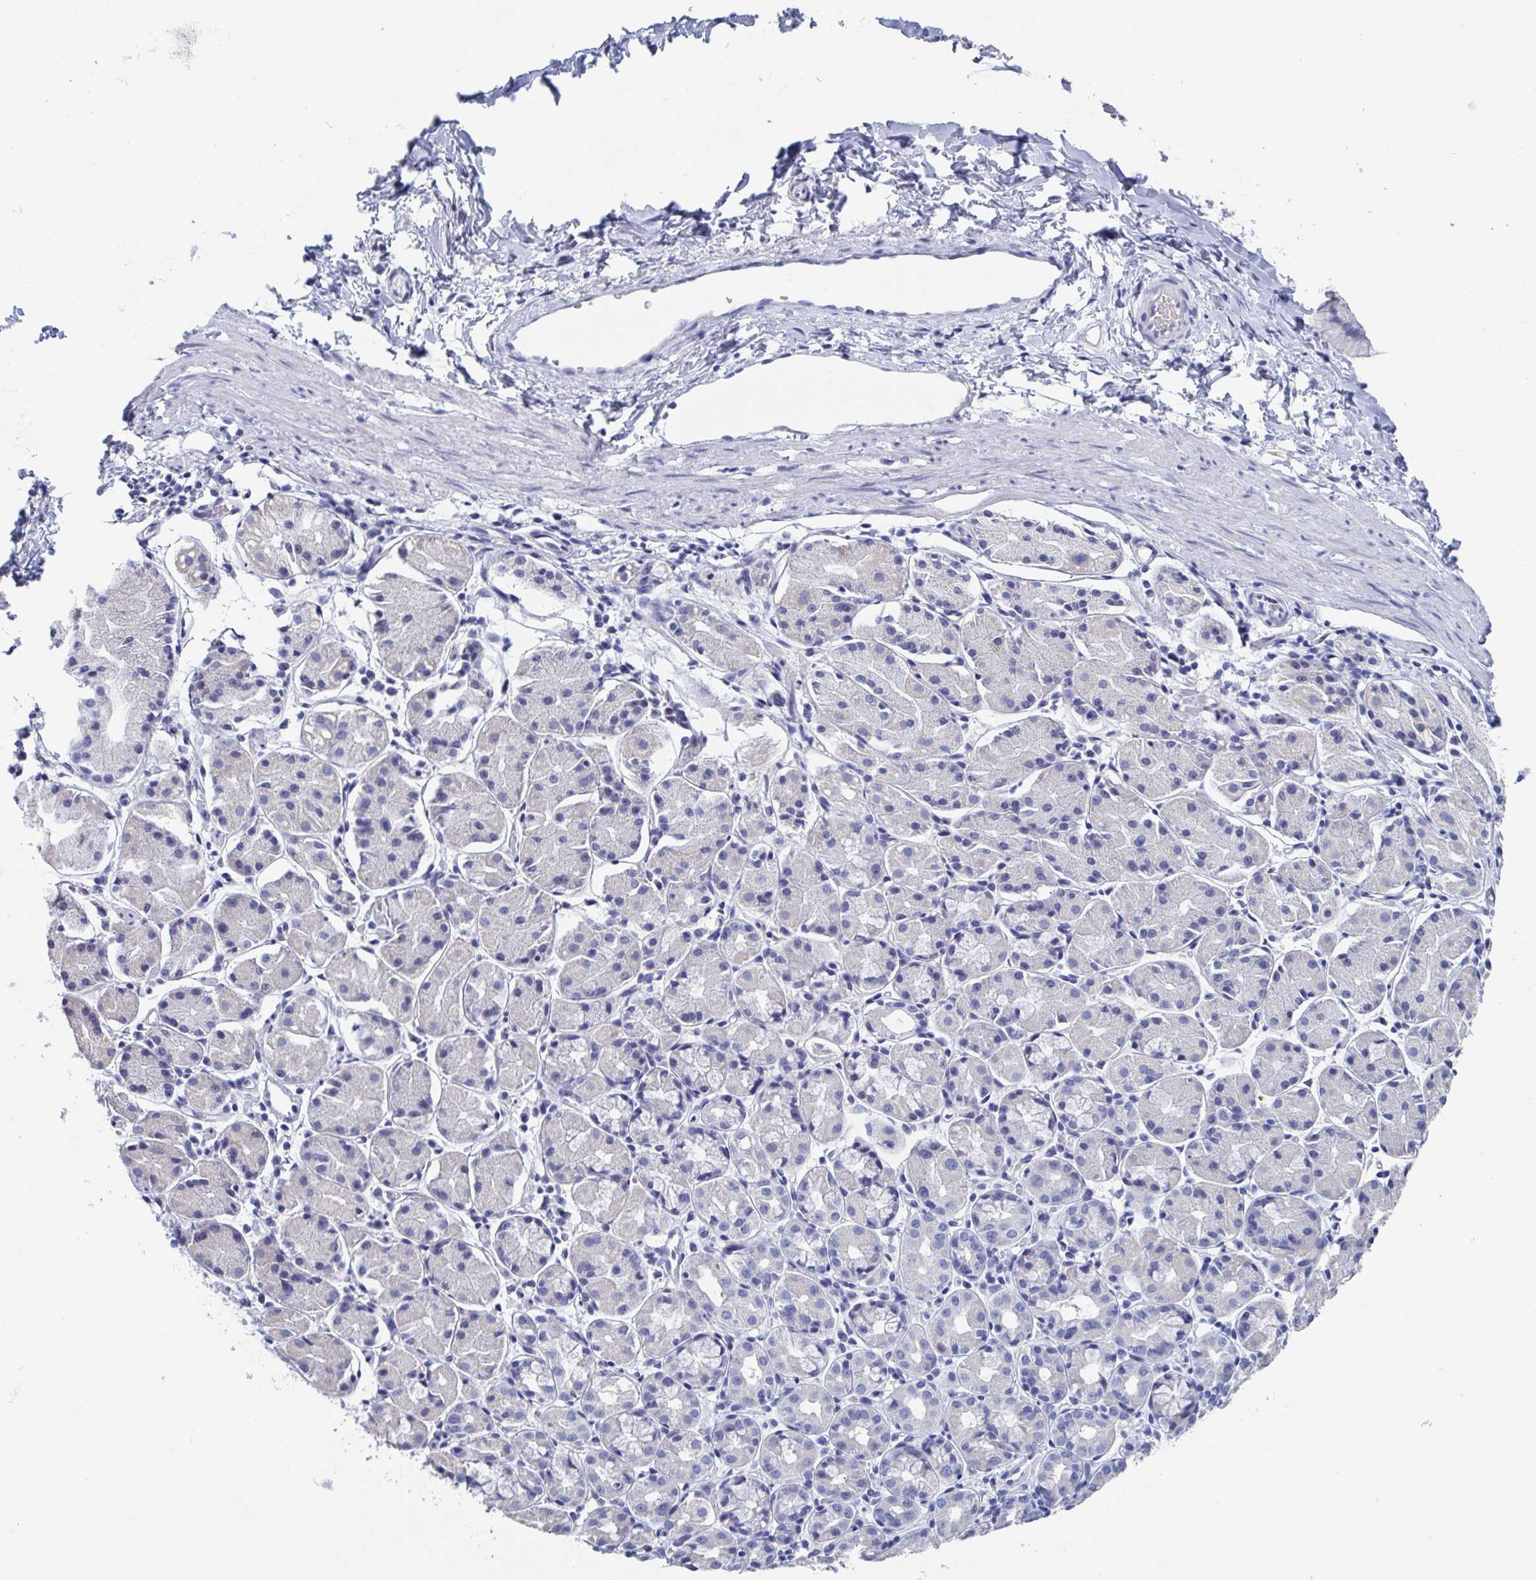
{"staining": {"intensity": "negative", "quantity": "none", "location": "none"}, "tissue": "stomach cancer", "cell_type": "Tumor cells", "image_type": "cancer", "snomed": [{"axis": "morphology", "description": "Adenocarcinoma, NOS"}, {"axis": "topography", "description": "Stomach"}], "caption": "DAB (3,3'-diaminobenzidine) immunohistochemical staining of human stomach cancer (adenocarcinoma) displays no significant positivity in tumor cells.", "gene": "DPEP3", "patient": {"sex": "male", "age": 47}}